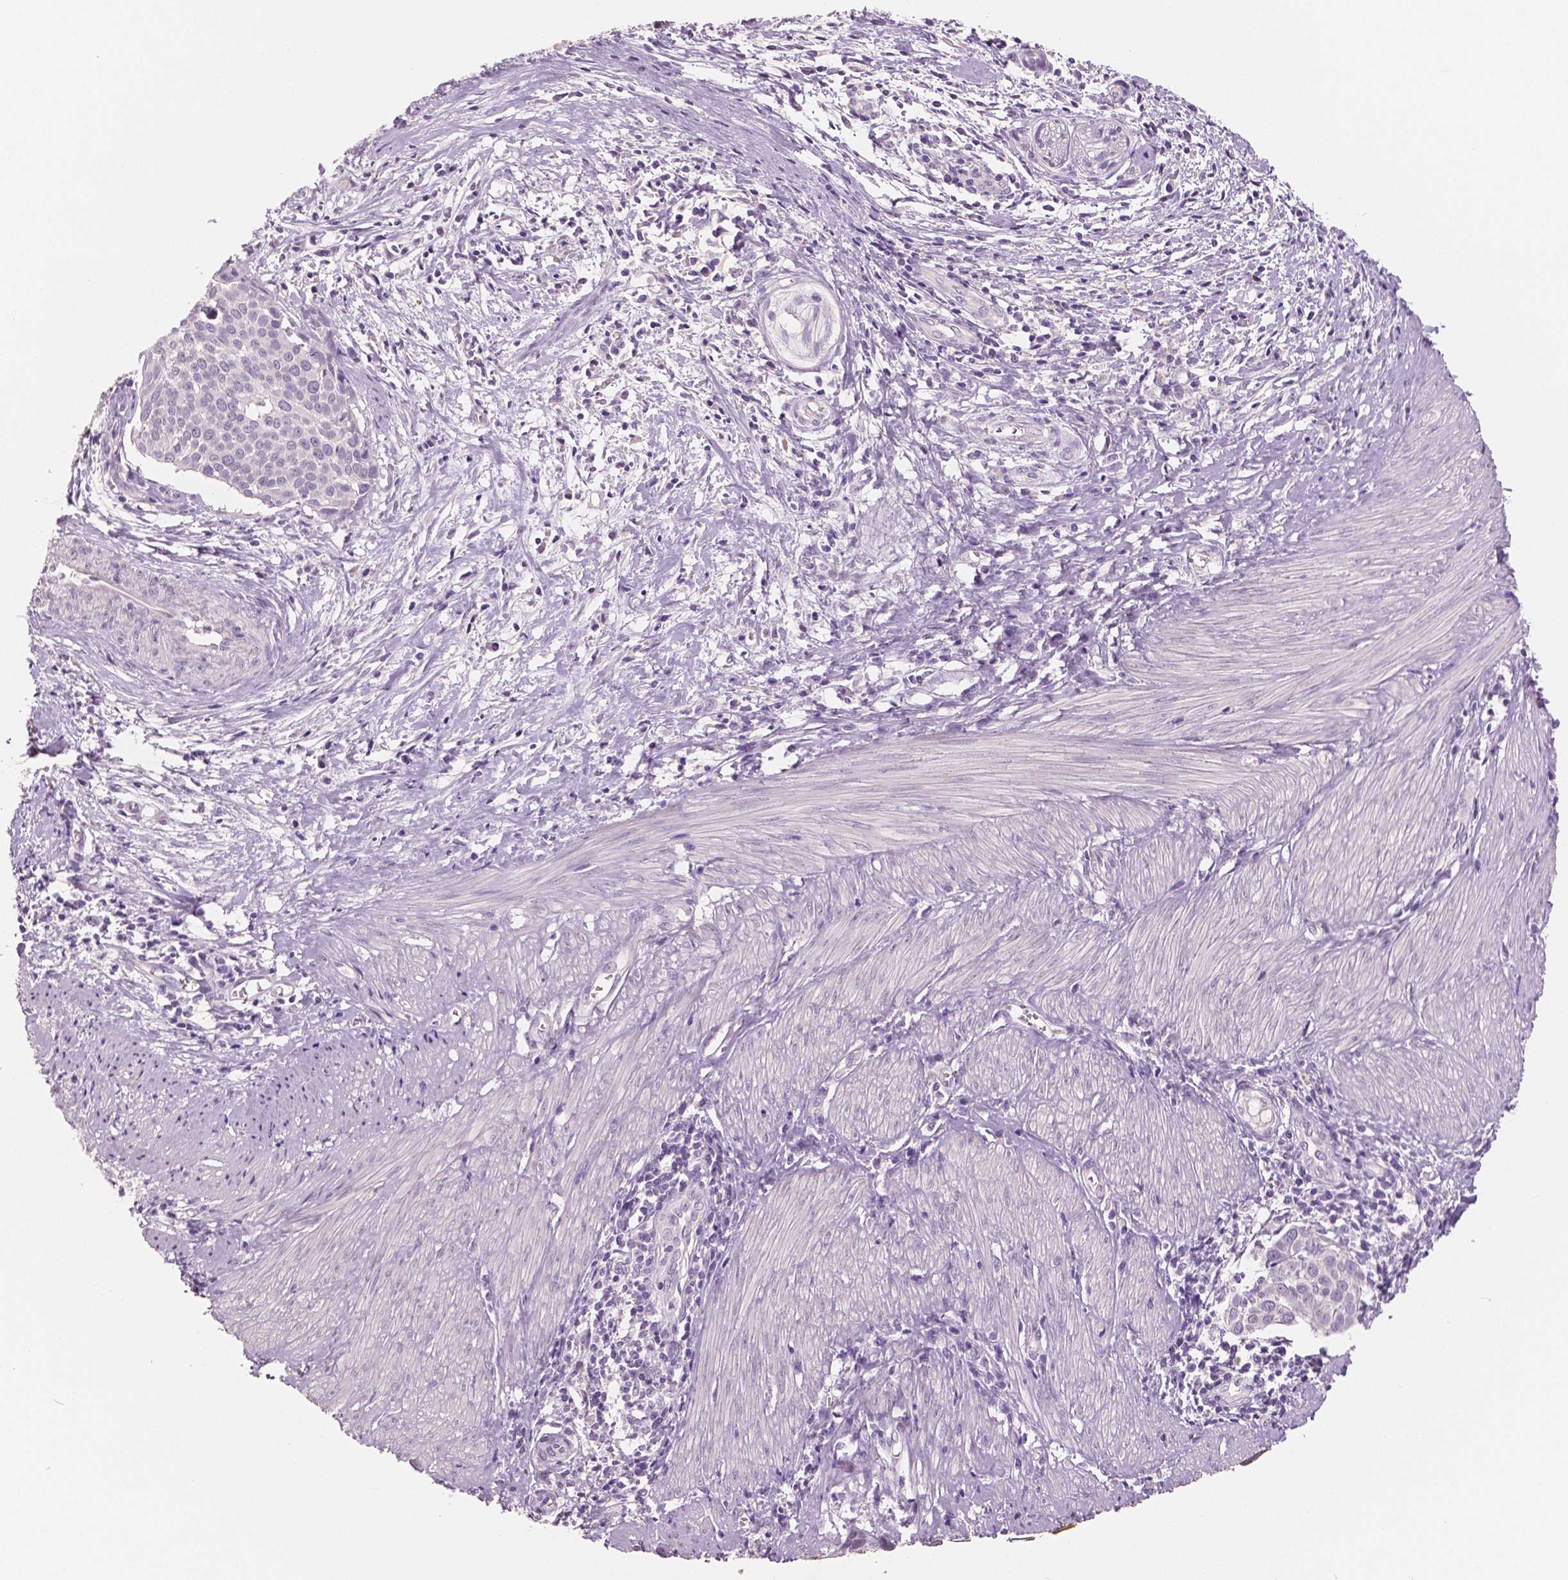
{"staining": {"intensity": "negative", "quantity": "none", "location": "none"}, "tissue": "cervical cancer", "cell_type": "Tumor cells", "image_type": "cancer", "snomed": [{"axis": "morphology", "description": "Squamous cell carcinoma, NOS"}, {"axis": "topography", "description": "Cervix"}], "caption": "Tumor cells show no significant staining in cervical cancer.", "gene": "NECAB2", "patient": {"sex": "female", "age": 39}}